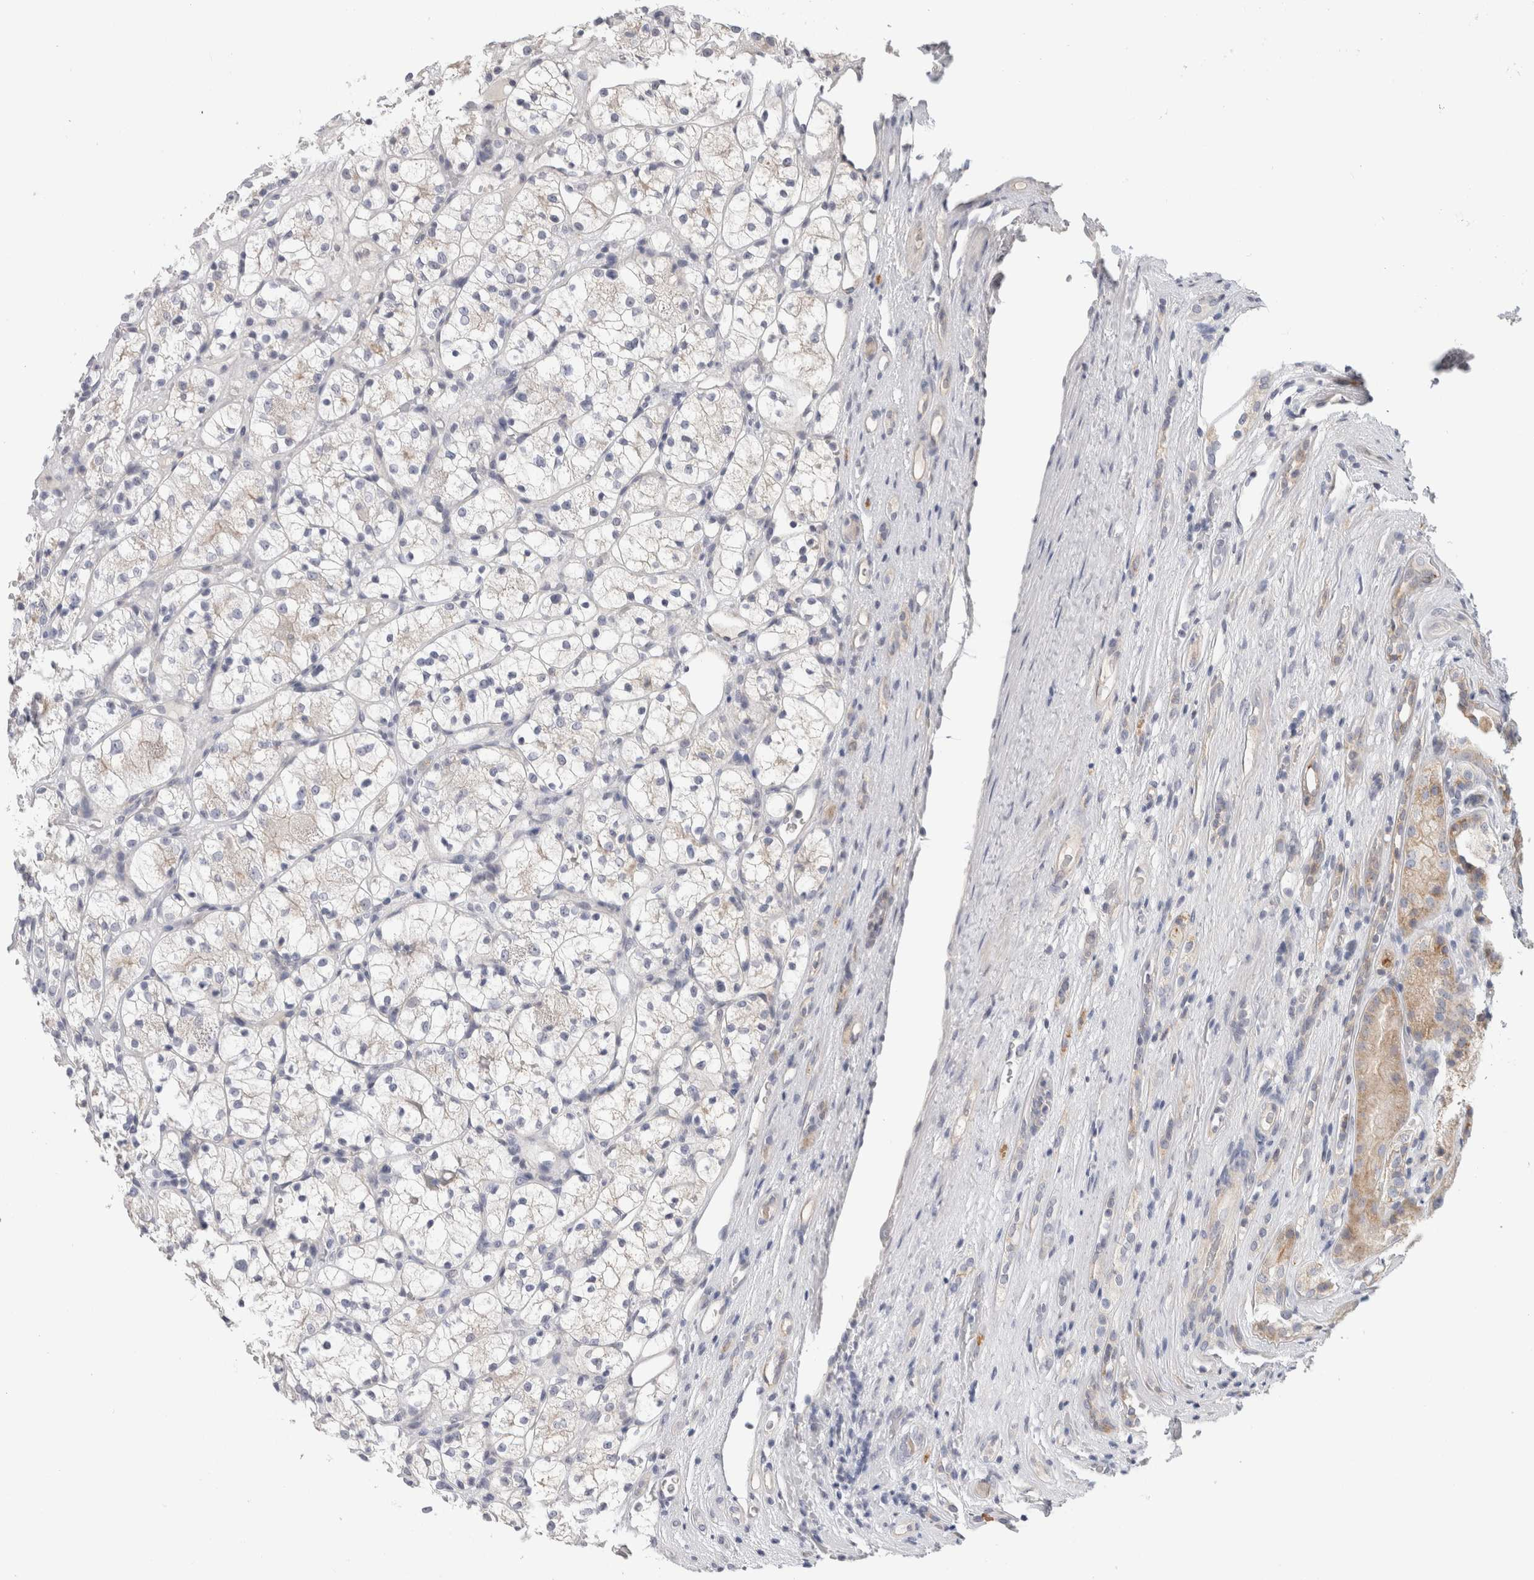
{"staining": {"intensity": "negative", "quantity": "none", "location": "none"}, "tissue": "renal cancer", "cell_type": "Tumor cells", "image_type": "cancer", "snomed": [{"axis": "morphology", "description": "Adenocarcinoma, NOS"}, {"axis": "topography", "description": "Kidney"}], "caption": "A high-resolution photomicrograph shows immunohistochemistry staining of renal cancer (adenocarcinoma), which demonstrates no significant expression in tumor cells.", "gene": "AFP", "patient": {"sex": "female", "age": 60}}